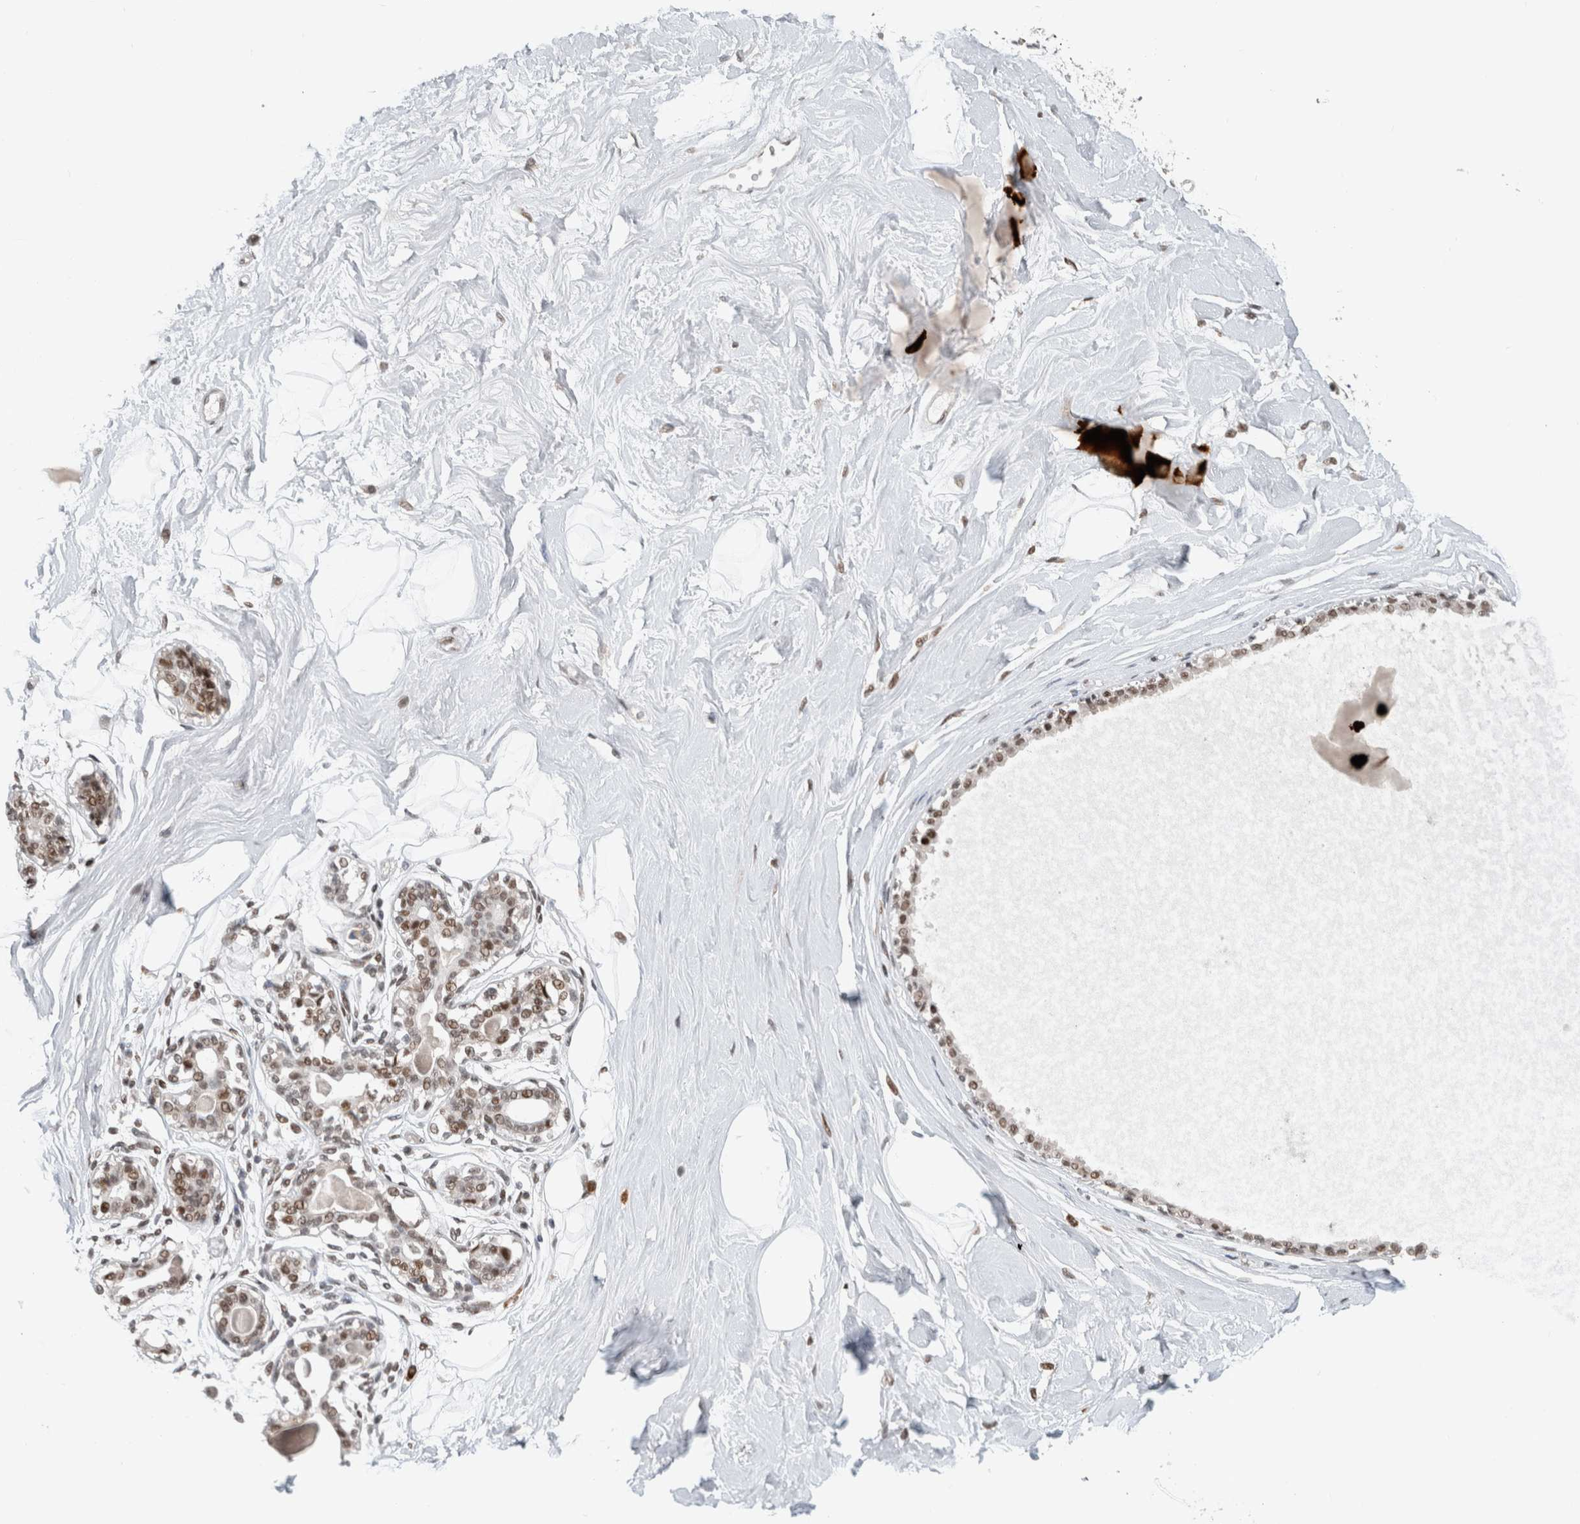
{"staining": {"intensity": "negative", "quantity": "none", "location": "none"}, "tissue": "breast", "cell_type": "Adipocytes", "image_type": "normal", "snomed": [{"axis": "morphology", "description": "Normal tissue, NOS"}, {"axis": "topography", "description": "Breast"}], "caption": "The histopathology image reveals no significant positivity in adipocytes of breast. (Stains: DAB IHC with hematoxylin counter stain, Microscopy: brightfield microscopy at high magnification).", "gene": "HNRNPR", "patient": {"sex": "female", "age": 45}}